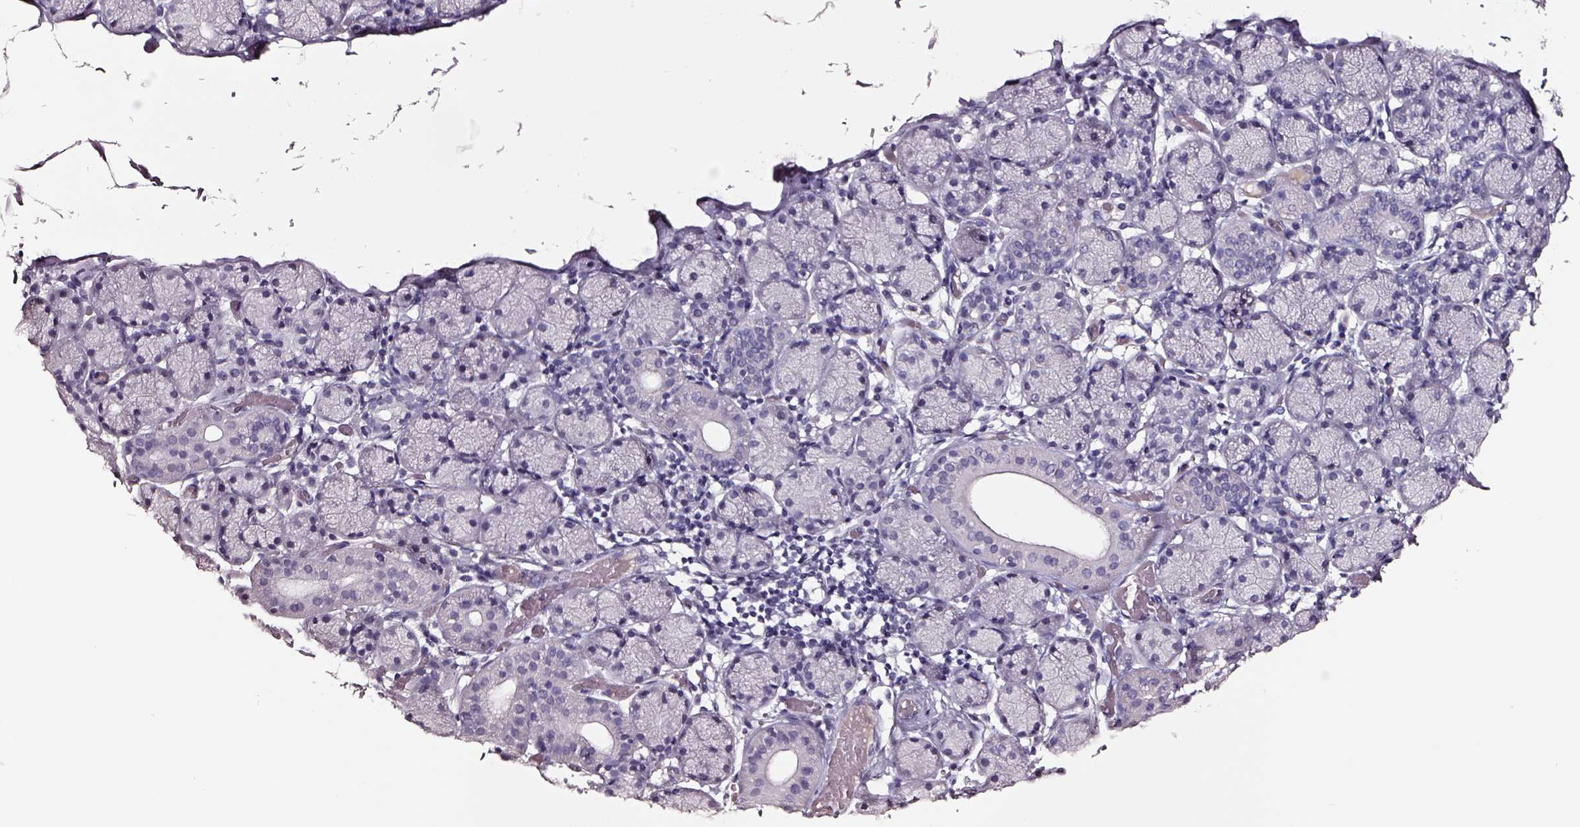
{"staining": {"intensity": "negative", "quantity": "none", "location": "none"}, "tissue": "salivary gland", "cell_type": "Glandular cells", "image_type": "normal", "snomed": [{"axis": "morphology", "description": "Normal tissue, NOS"}, {"axis": "topography", "description": "Salivary gland"}], "caption": "DAB (3,3'-diaminobenzidine) immunohistochemical staining of benign human salivary gland shows no significant staining in glandular cells.", "gene": "SMIM17", "patient": {"sex": "female", "age": 24}}